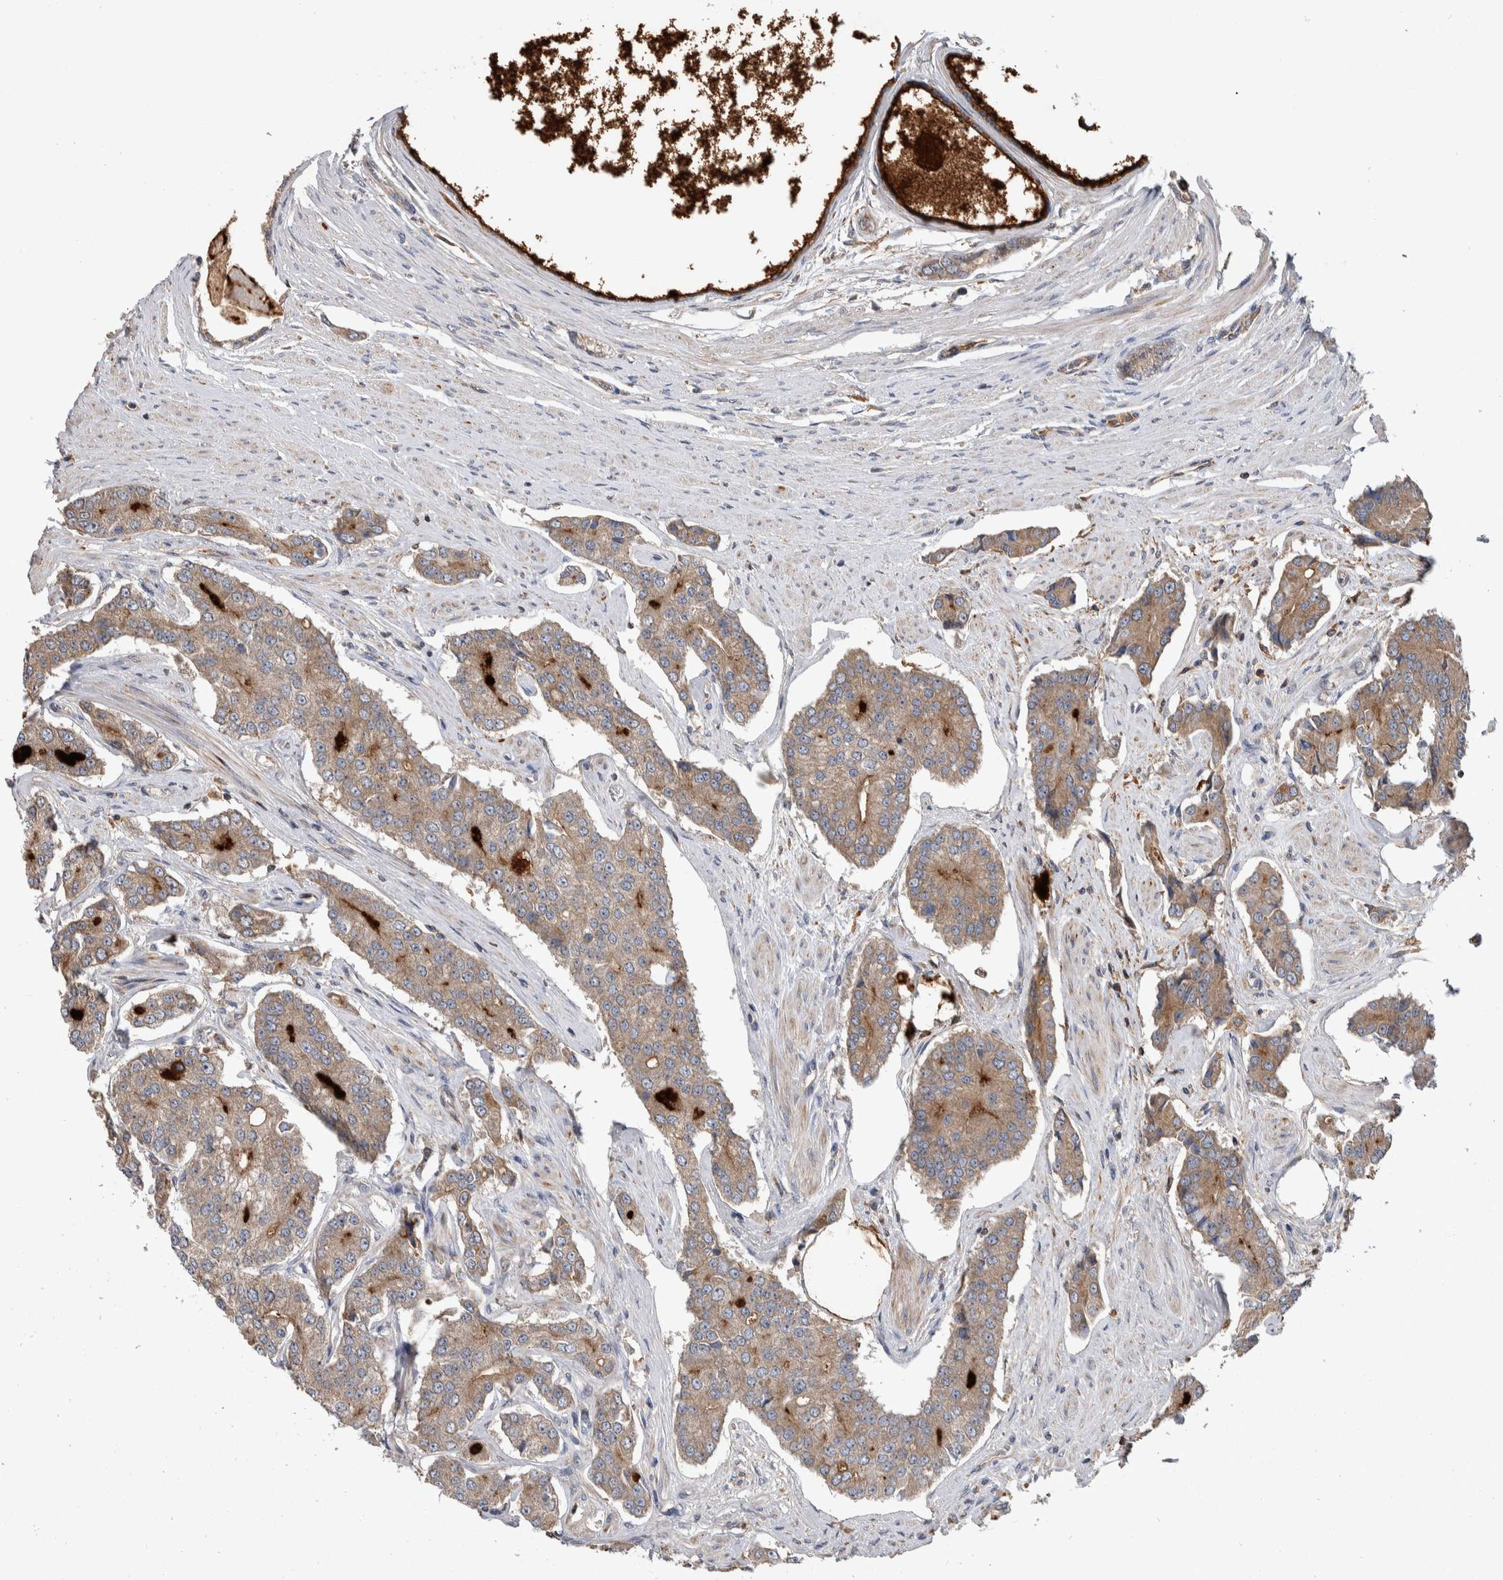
{"staining": {"intensity": "weak", "quantity": ">75%", "location": "cytoplasmic/membranous"}, "tissue": "prostate cancer", "cell_type": "Tumor cells", "image_type": "cancer", "snomed": [{"axis": "morphology", "description": "Adenocarcinoma, High grade"}, {"axis": "topography", "description": "Prostate"}], "caption": "A micrograph of human prostate cancer (adenocarcinoma (high-grade)) stained for a protein demonstrates weak cytoplasmic/membranous brown staining in tumor cells.", "gene": "SDCBP", "patient": {"sex": "male", "age": 71}}